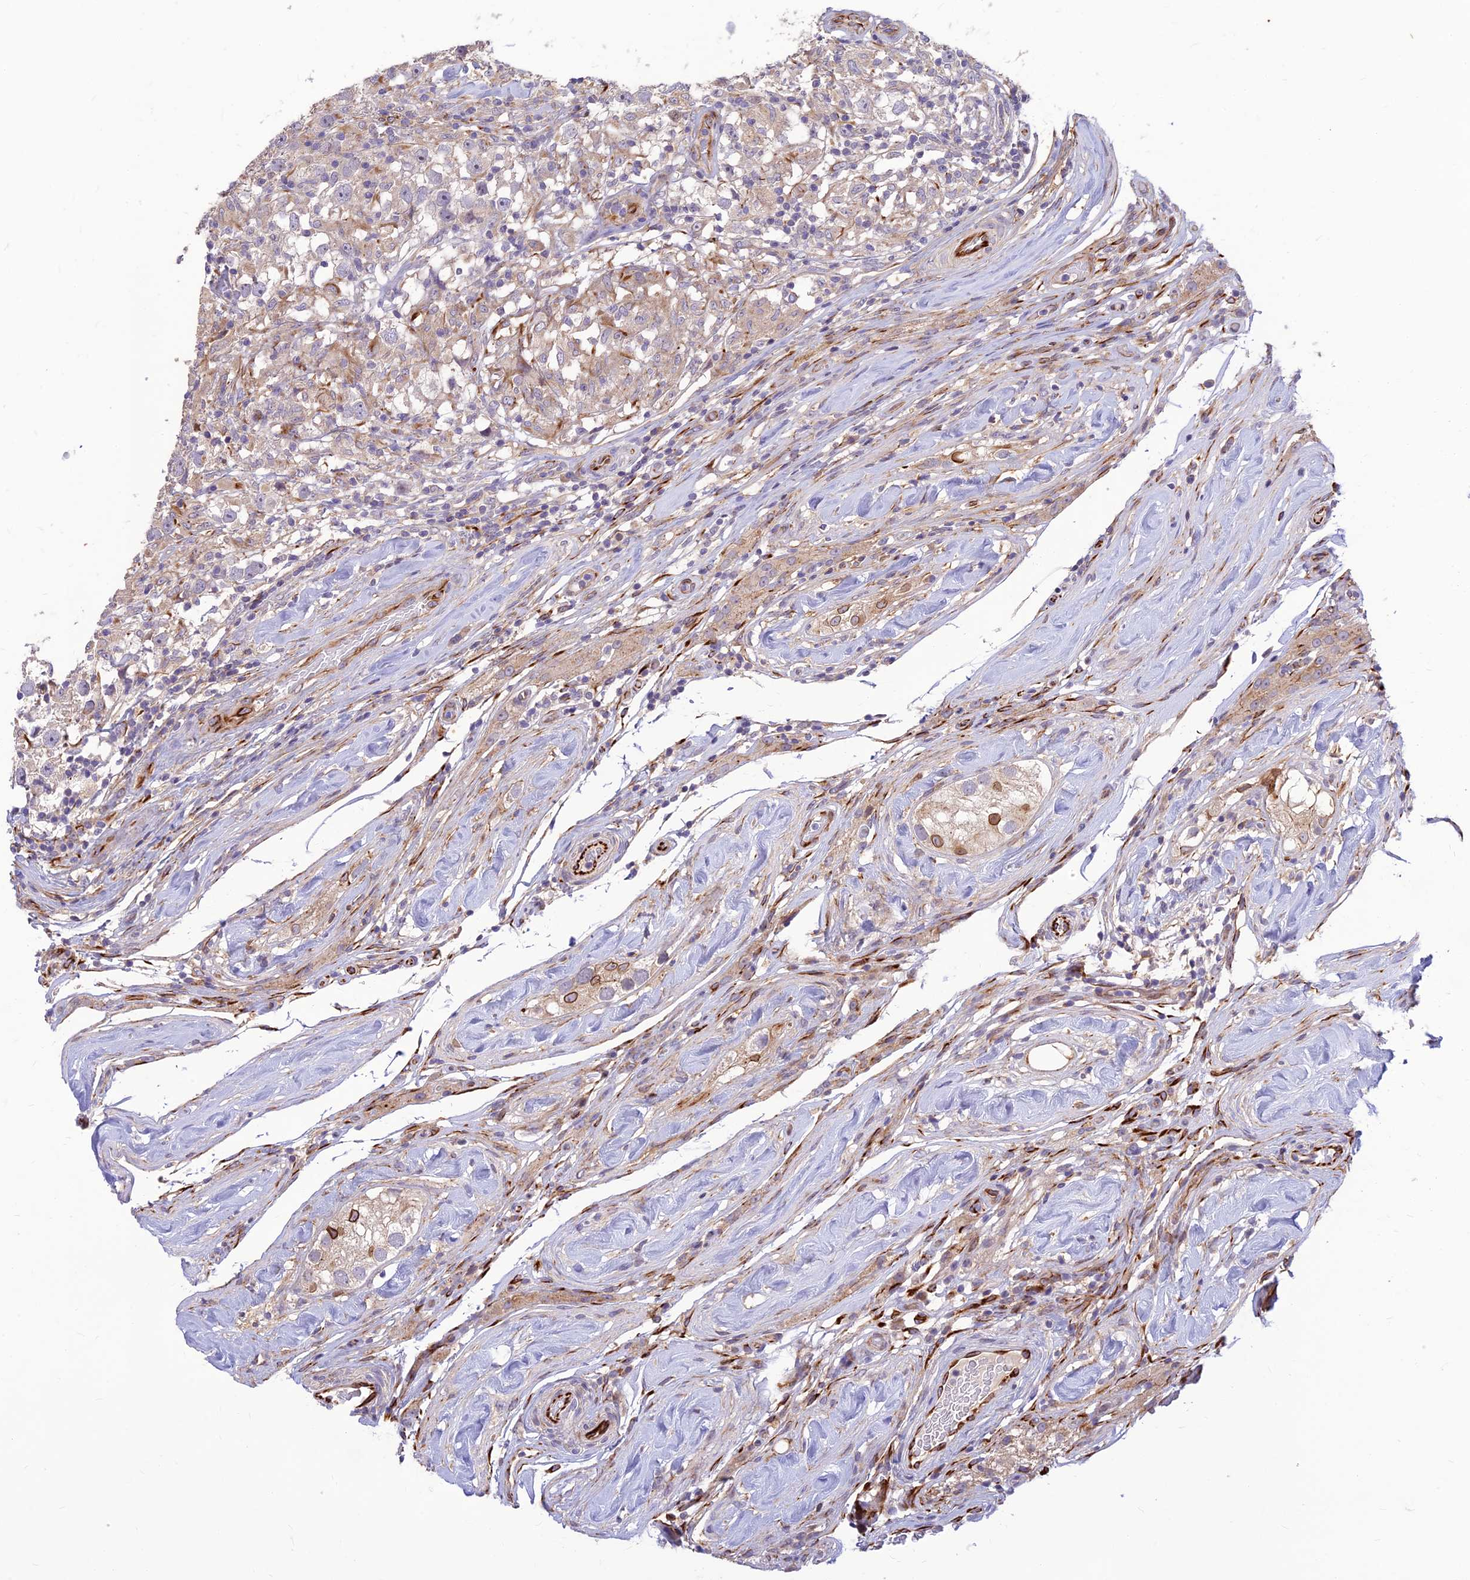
{"staining": {"intensity": "negative", "quantity": "none", "location": "none"}, "tissue": "testis cancer", "cell_type": "Tumor cells", "image_type": "cancer", "snomed": [{"axis": "morphology", "description": "Seminoma, NOS"}, {"axis": "topography", "description": "Testis"}], "caption": "There is no significant expression in tumor cells of testis cancer. The staining is performed using DAB (3,3'-diaminobenzidine) brown chromogen with nuclei counter-stained in using hematoxylin.", "gene": "ST8SIA5", "patient": {"sex": "male", "age": 46}}